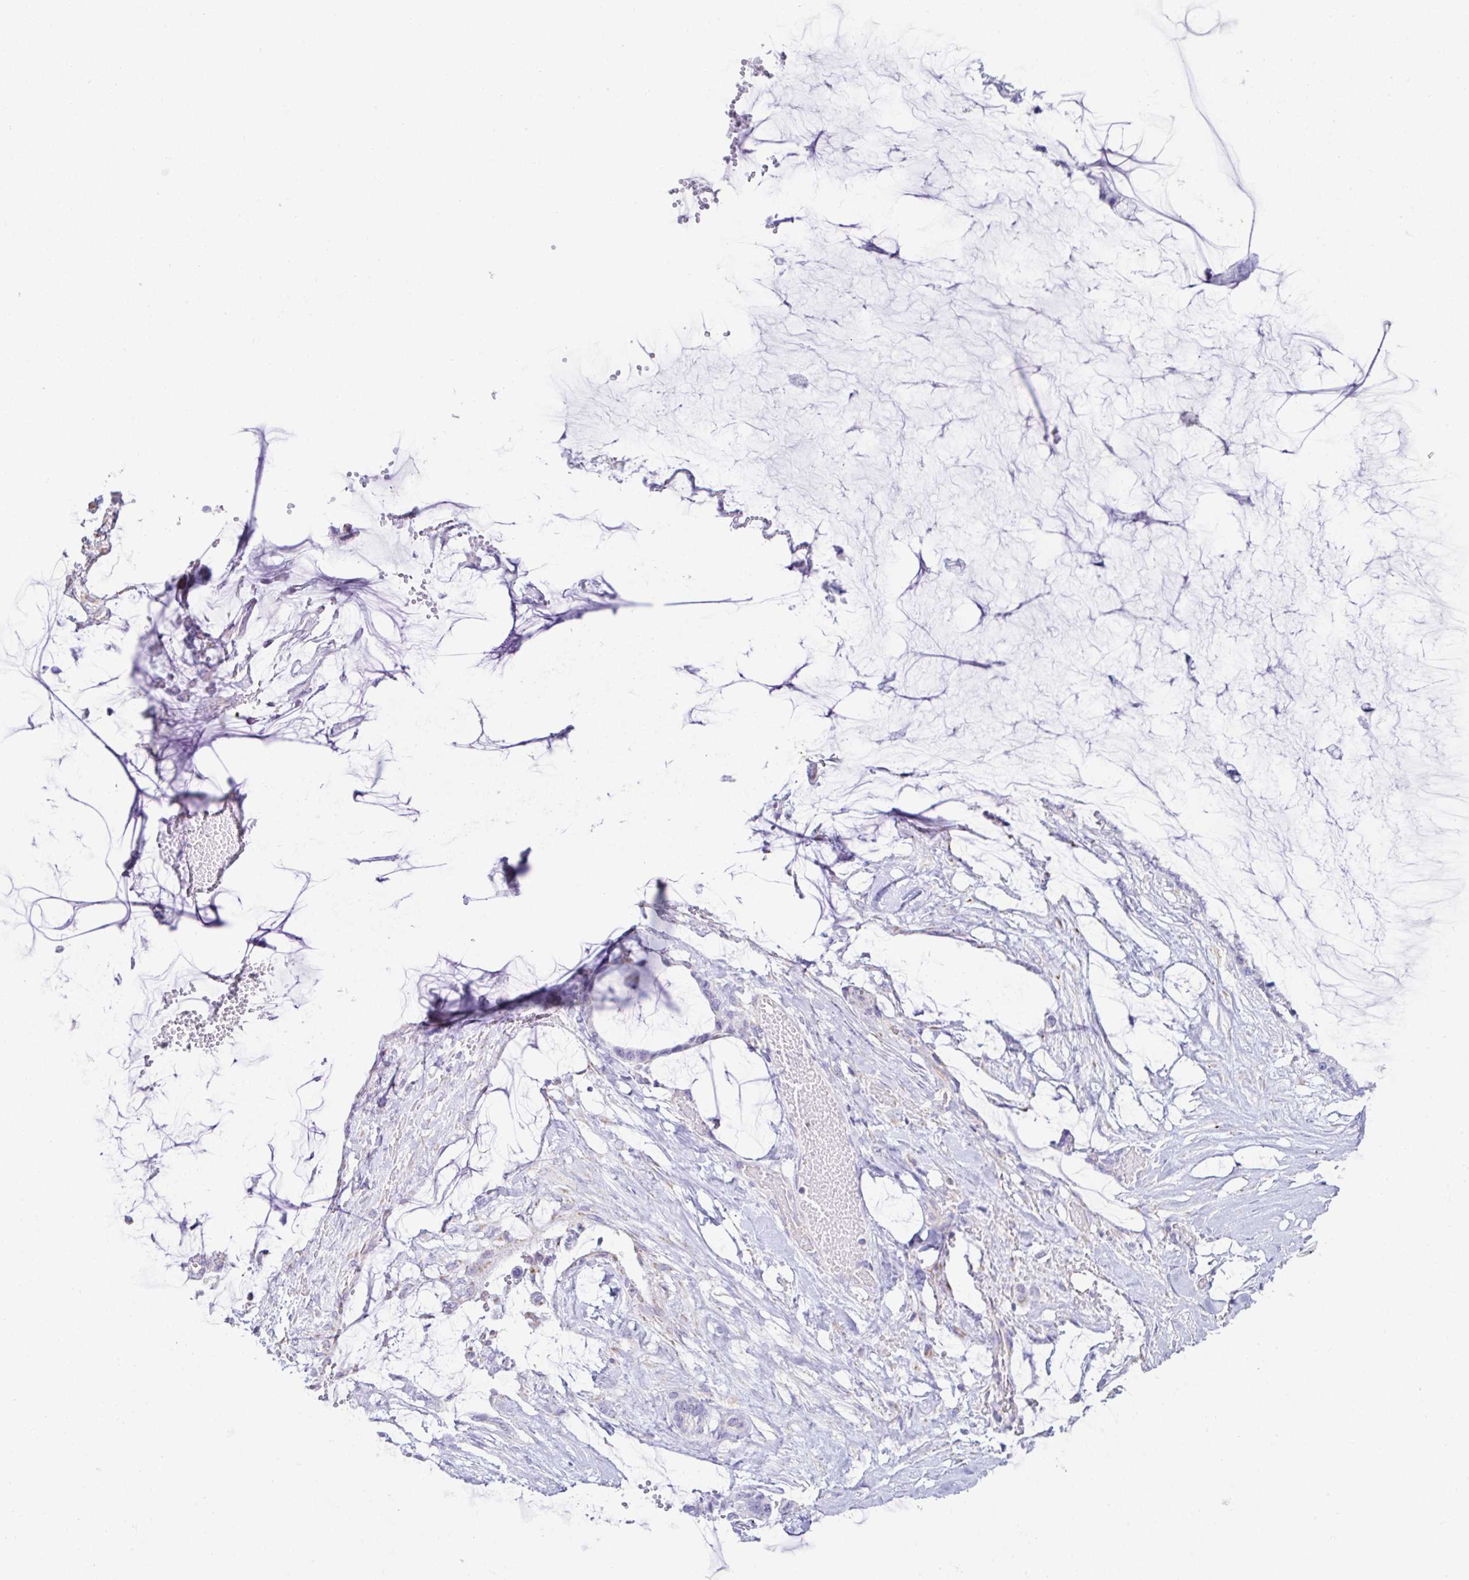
{"staining": {"intensity": "negative", "quantity": "none", "location": "none"}, "tissue": "ovarian cancer", "cell_type": "Tumor cells", "image_type": "cancer", "snomed": [{"axis": "morphology", "description": "Cystadenocarcinoma, mucinous, NOS"}, {"axis": "topography", "description": "Ovary"}], "caption": "An IHC image of ovarian mucinous cystadenocarcinoma is shown. There is no staining in tumor cells of ovarian mucinous cystadenocarcinoma. (DAB immunohistochemistry, high magnification).", "gene": "DOK7", "patient": {"sex": "female", "age": 39}}